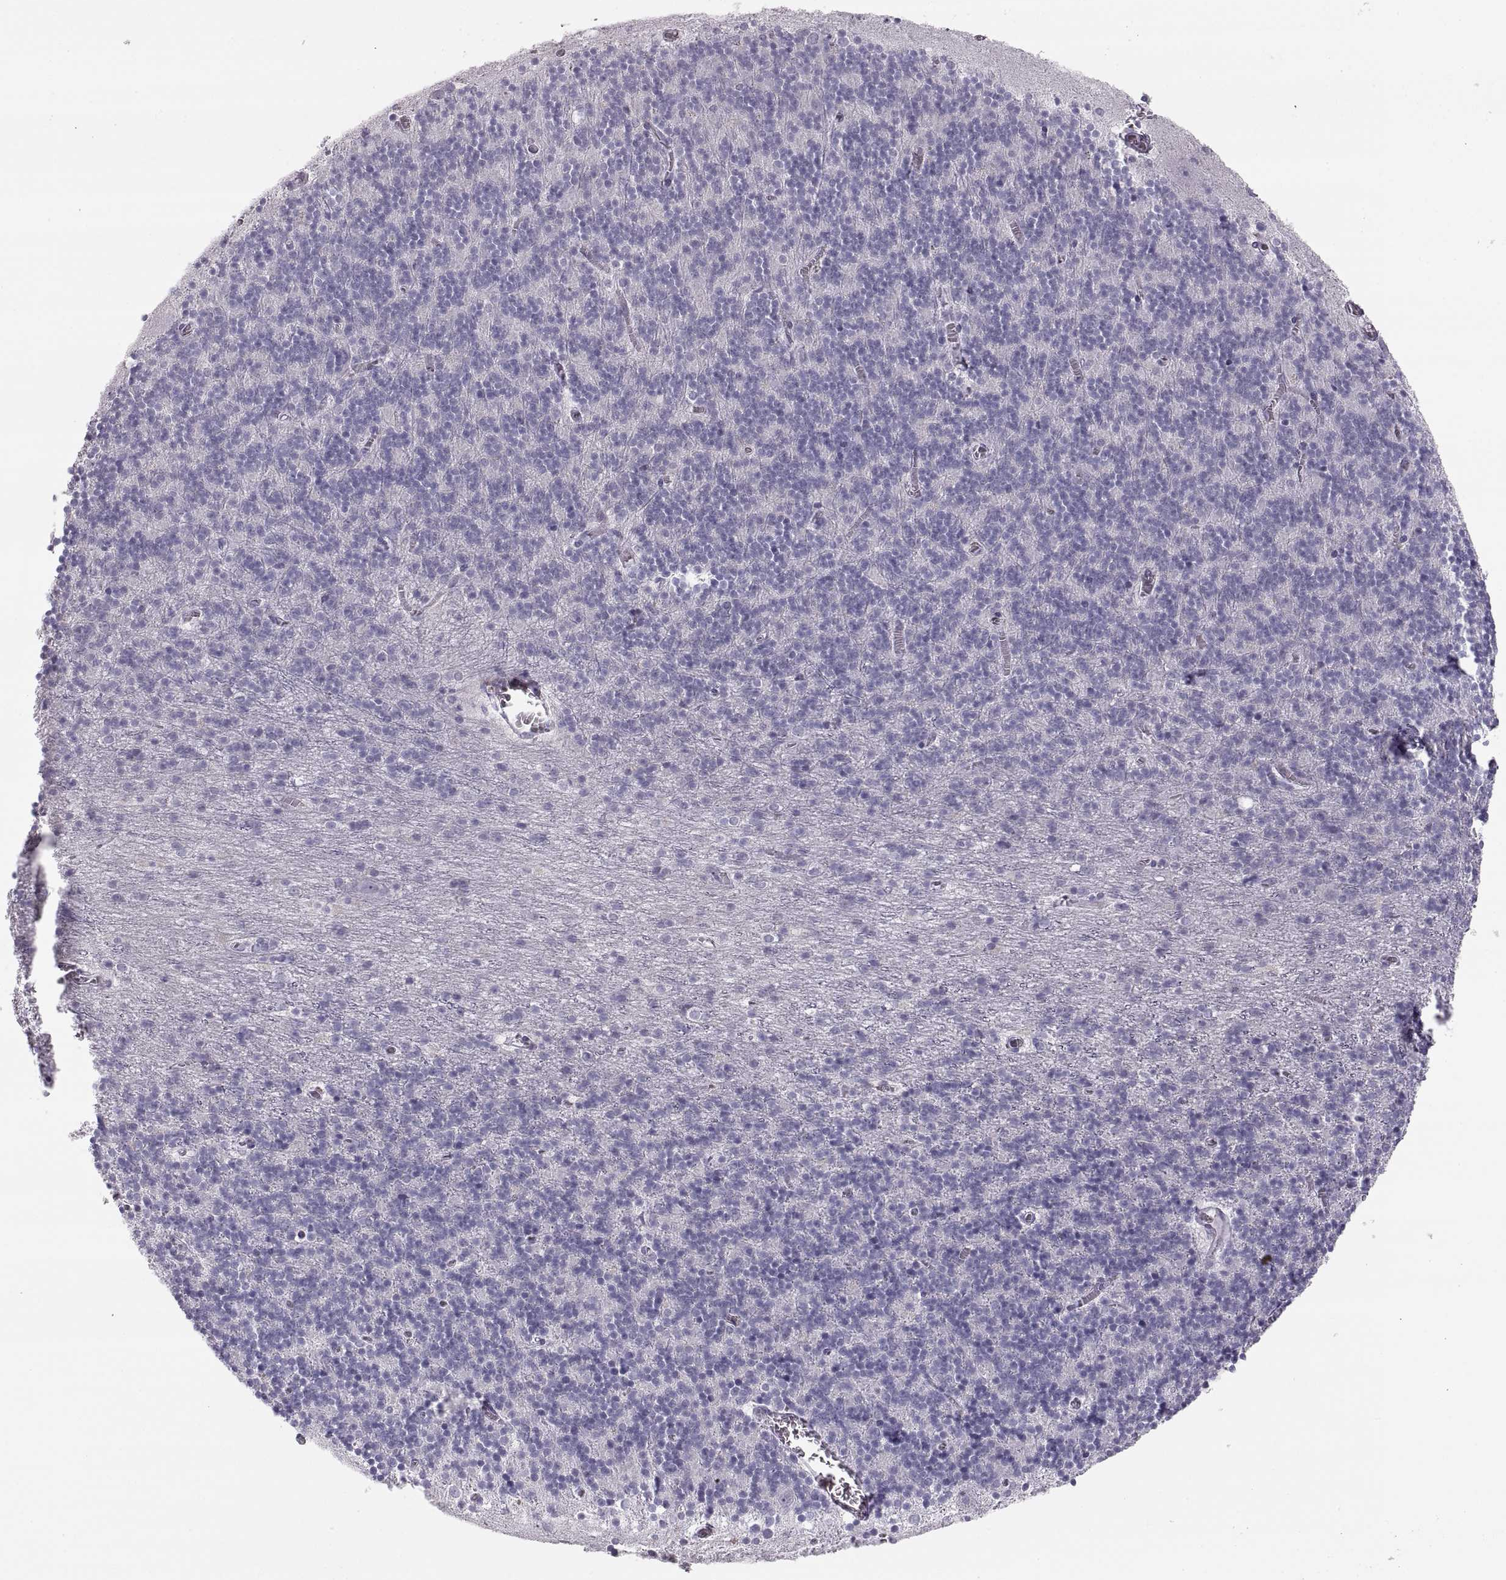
{"staining": {"intensity": "negative", "quantity": "none", "location": "none"}, "tissue": "cerebellum", "cell_type": "Cells in granular layer", "image_type": "normal", "snomed": [{"axis": "morphology", "description": "Normal tissue, NOS"}, {"axis": "topography", "description": "Cerebellum"}], "caption": "Cerebellum stained for a protein using IHC displays no expression cells in granular layer.", "gene": "MILR1", "patient": {"sex": "male", "age": 70}}